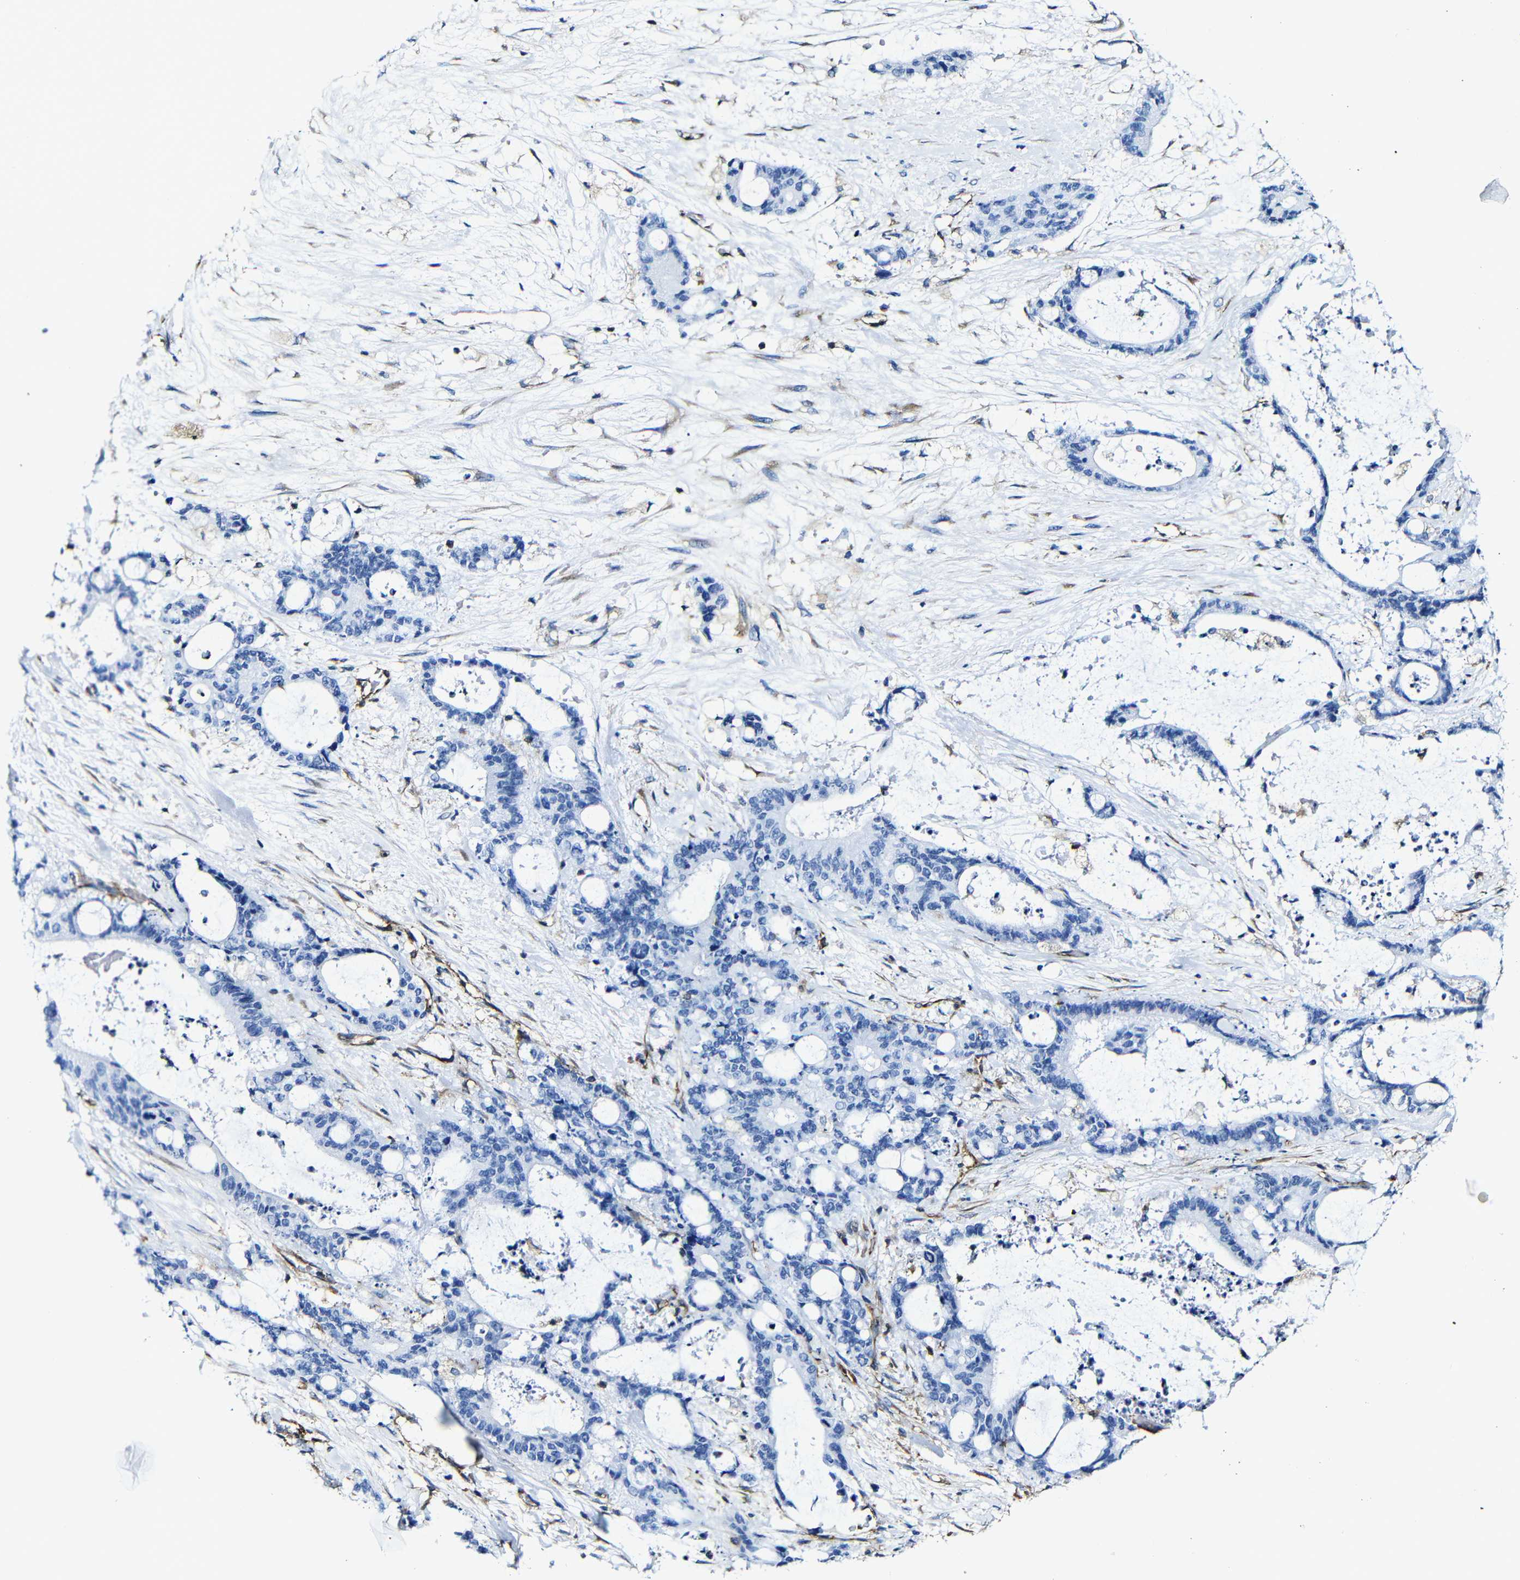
{"staining": {"intensity": "negative", "quantity": "none", "location": "none"}, "tissue": "liver cancer", "cell_type": "Tumor cells", "image_type": "cancer", "snomed": [{"axis": "morphology", "description": "Normal tissue, NOS"}, {"axis": "morphology", "description": "Cholangiocarcinoma"}, {"axis": "topography", "description": "Liver"}, {"axis": "topography", "description": "Peripheral nerve tissue"}], "caption": "This is an immunohistochemistry (IHC) image of liver cancer (cholangiocarcinoma). There is no staining in tumor cells.", "gene": "MSN", "patient": {"sex": "female", "age": 73}}